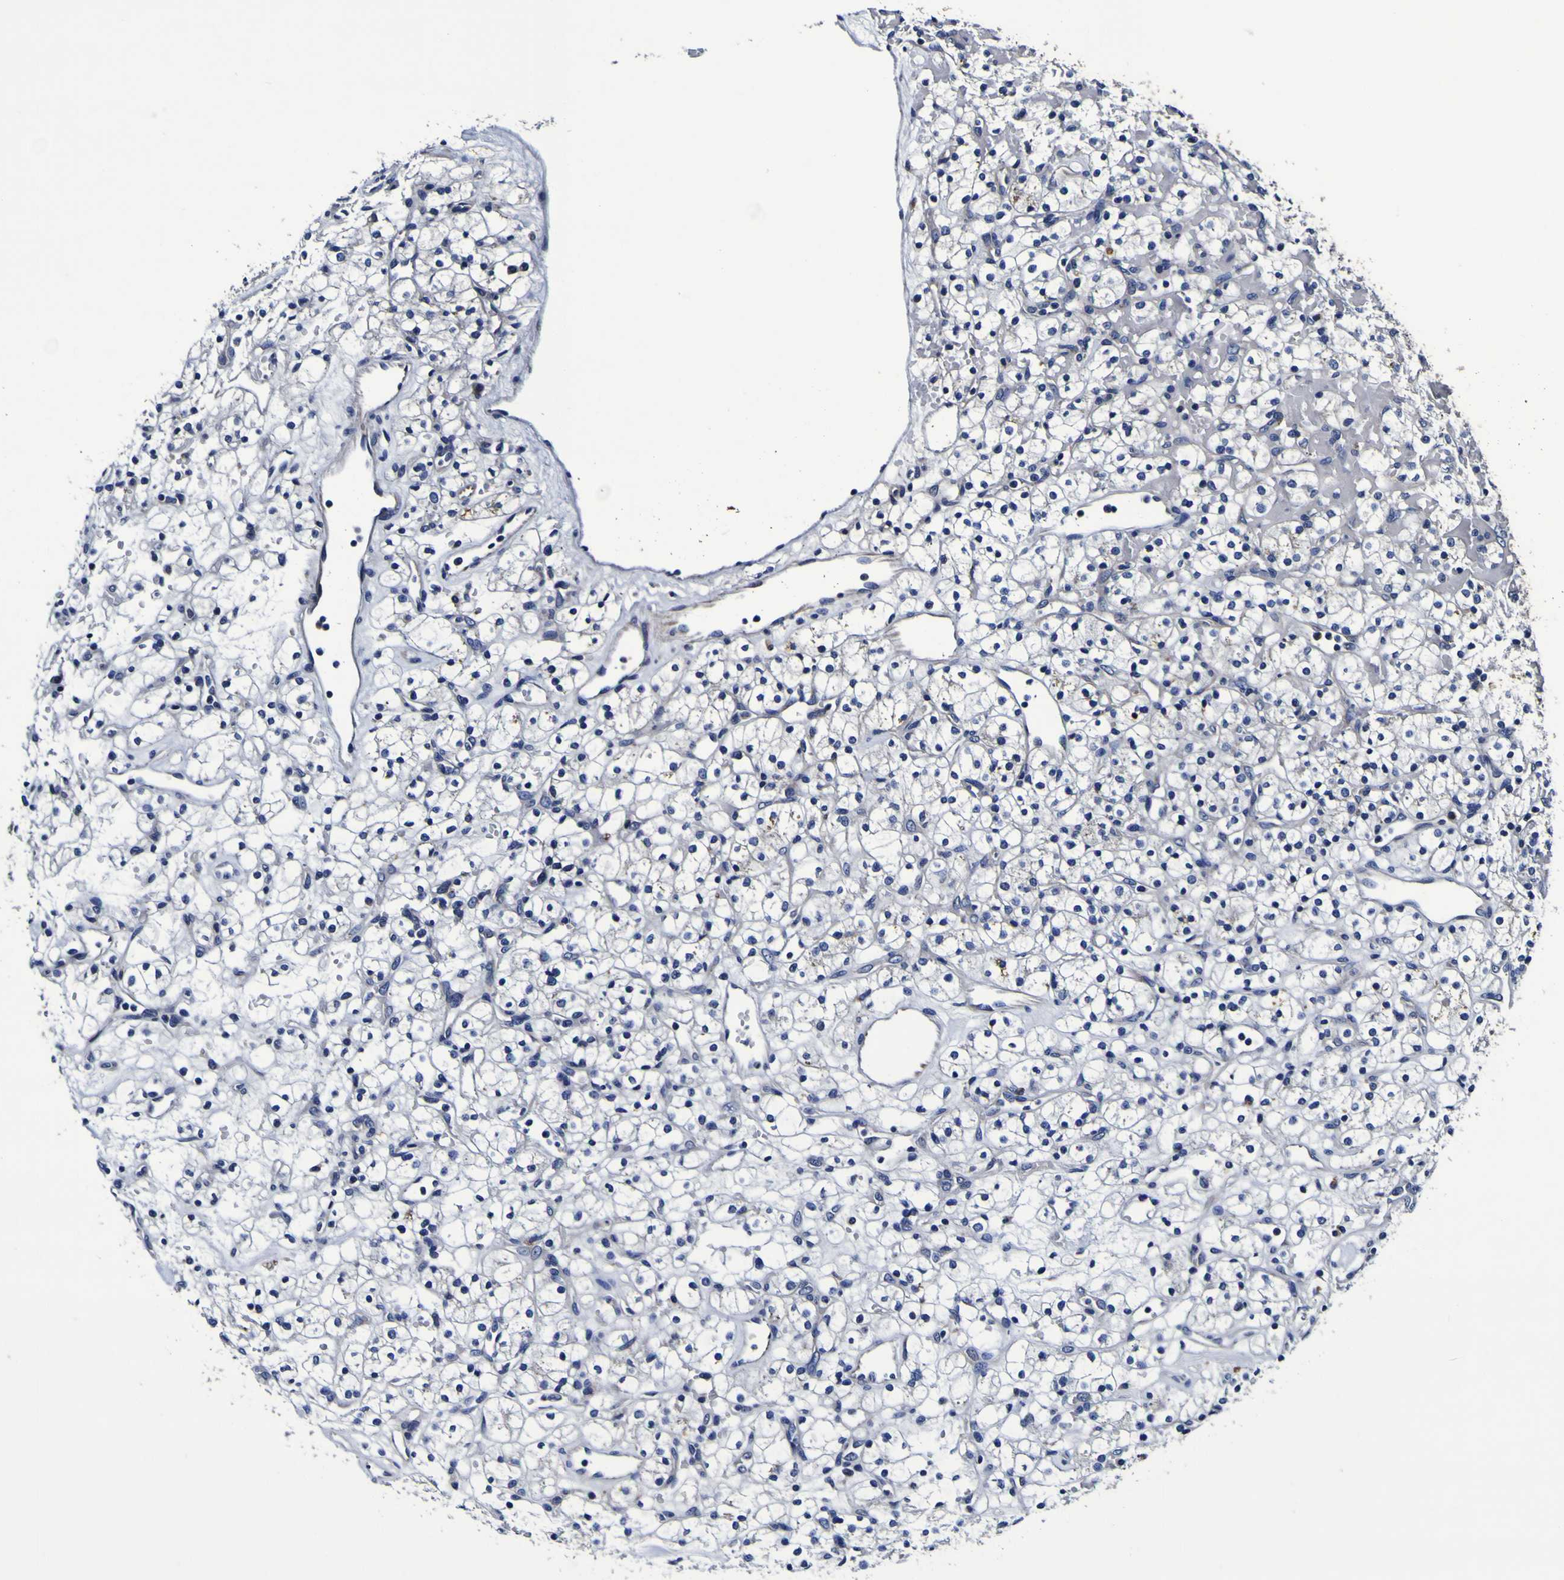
{"staining": {"intensity": "negative", "quantity": "none", "location": "none"}, "tissue": "renal cancer", "cell_type": "Tumor cells", "image_type": "cancer", "snomed": [{"axis": "morphology", "description": "Adenocarcinoma, NOS"}, {"axis": "topography", "description": "Kidney"}], "caption": "Image shows no protein expression in tumor cells of renal cancer (adenocarcinoma) tissue.", "gene": "PANK4", "patient": {"sex": "female", "age": 60}}